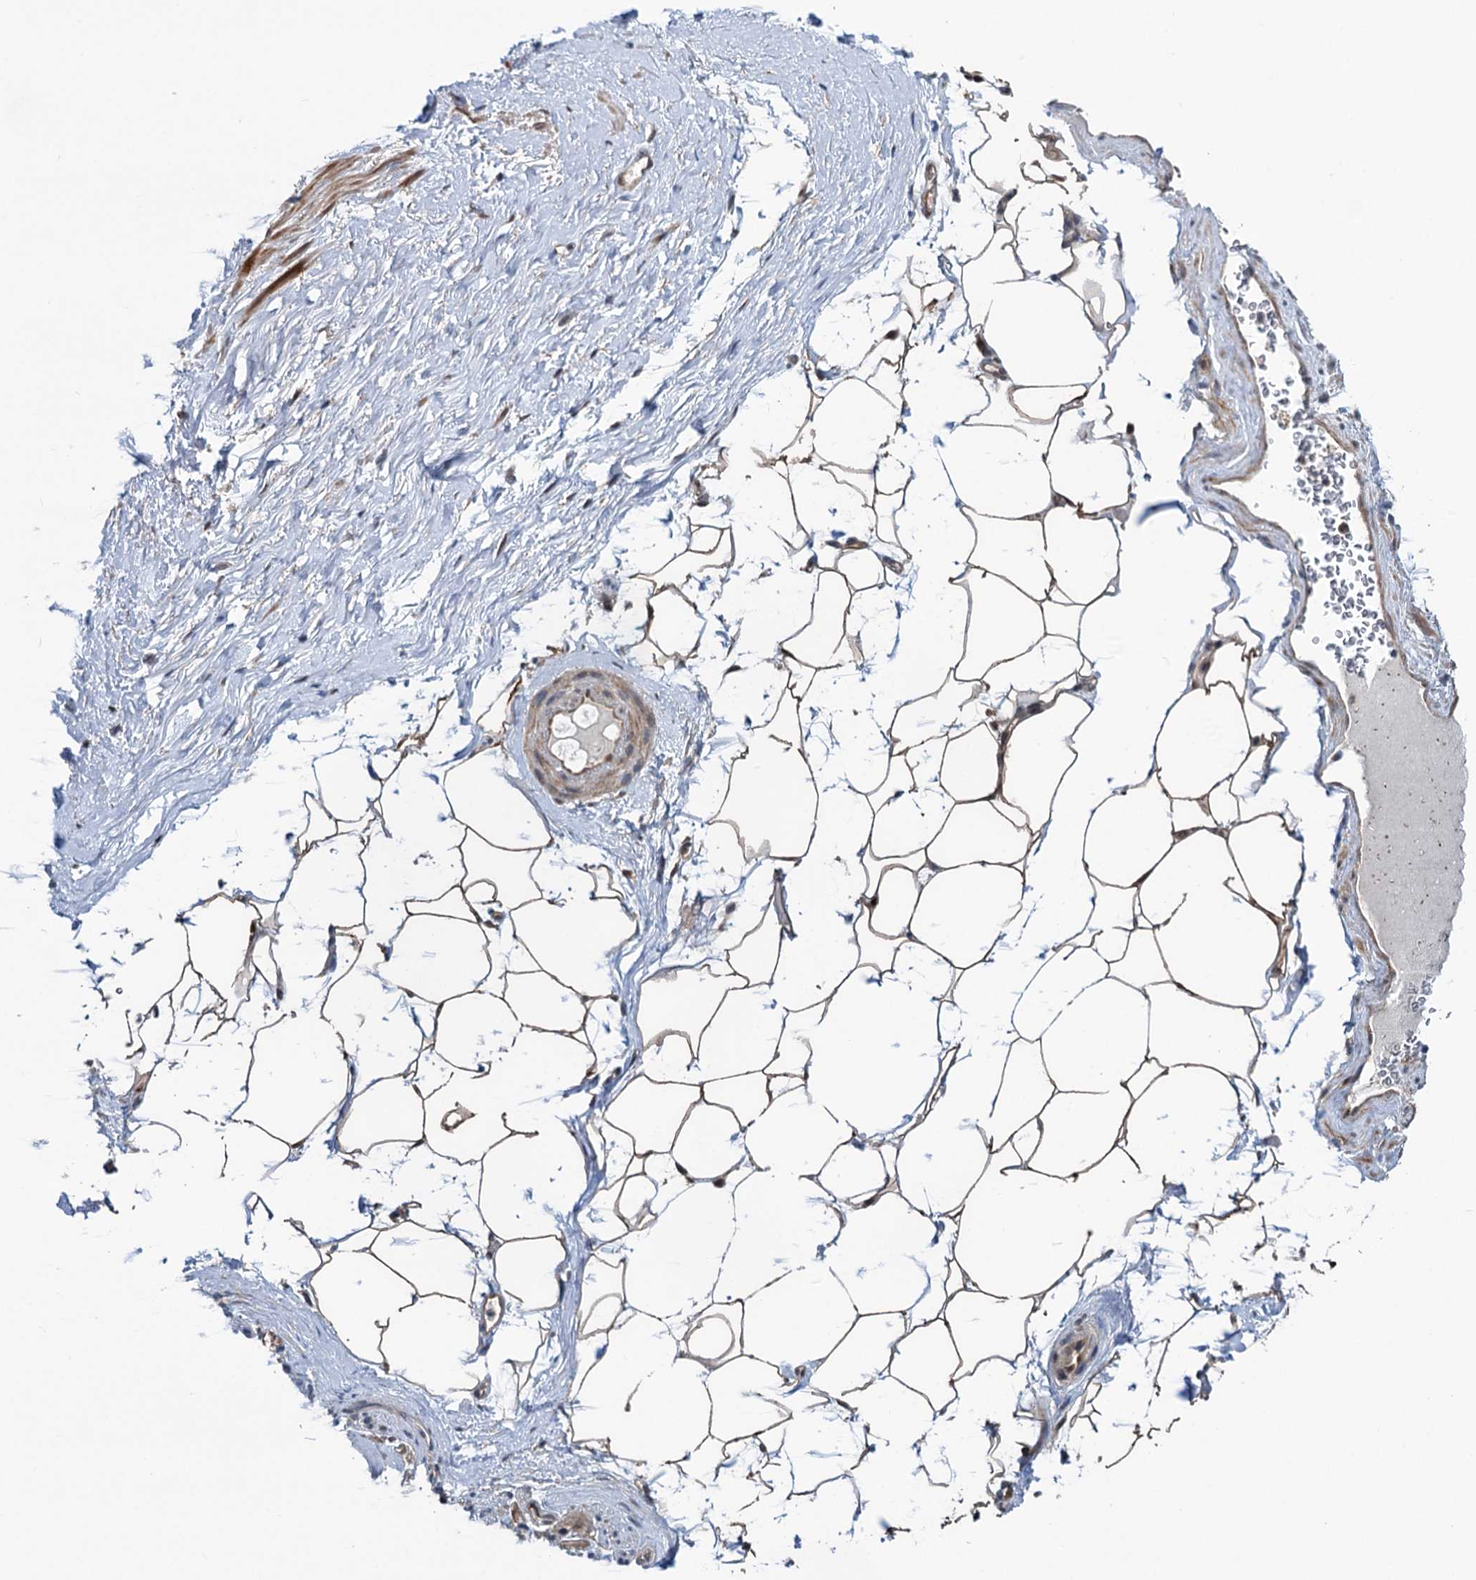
{"staining": {"intensity": "moderate", "quantity": ">75%", "location": "cytoplasmic/membranous"}, "tissue": "adipose tissue", "cell_type": "Adipocytes", "image_type": "normal", "snomed": [{"axis": "morphology", "description": "Normal tissue, NOS"}, {"axis": "morphology", "description": "Adenocarcinoma, Low grade"}, {"axis": "topography", "description": "Prostate"}, {"axis": "topography", "description": "Peripheral nerve tissue"}], "caption": "Adipocytes display medium levels of moderate cytoplasmic/membranous staining in approximately >75% of cells in unremarkable human adipose tissue.", "gene": "GPBP1", "patient": {"sex": "male", "age": 63}}